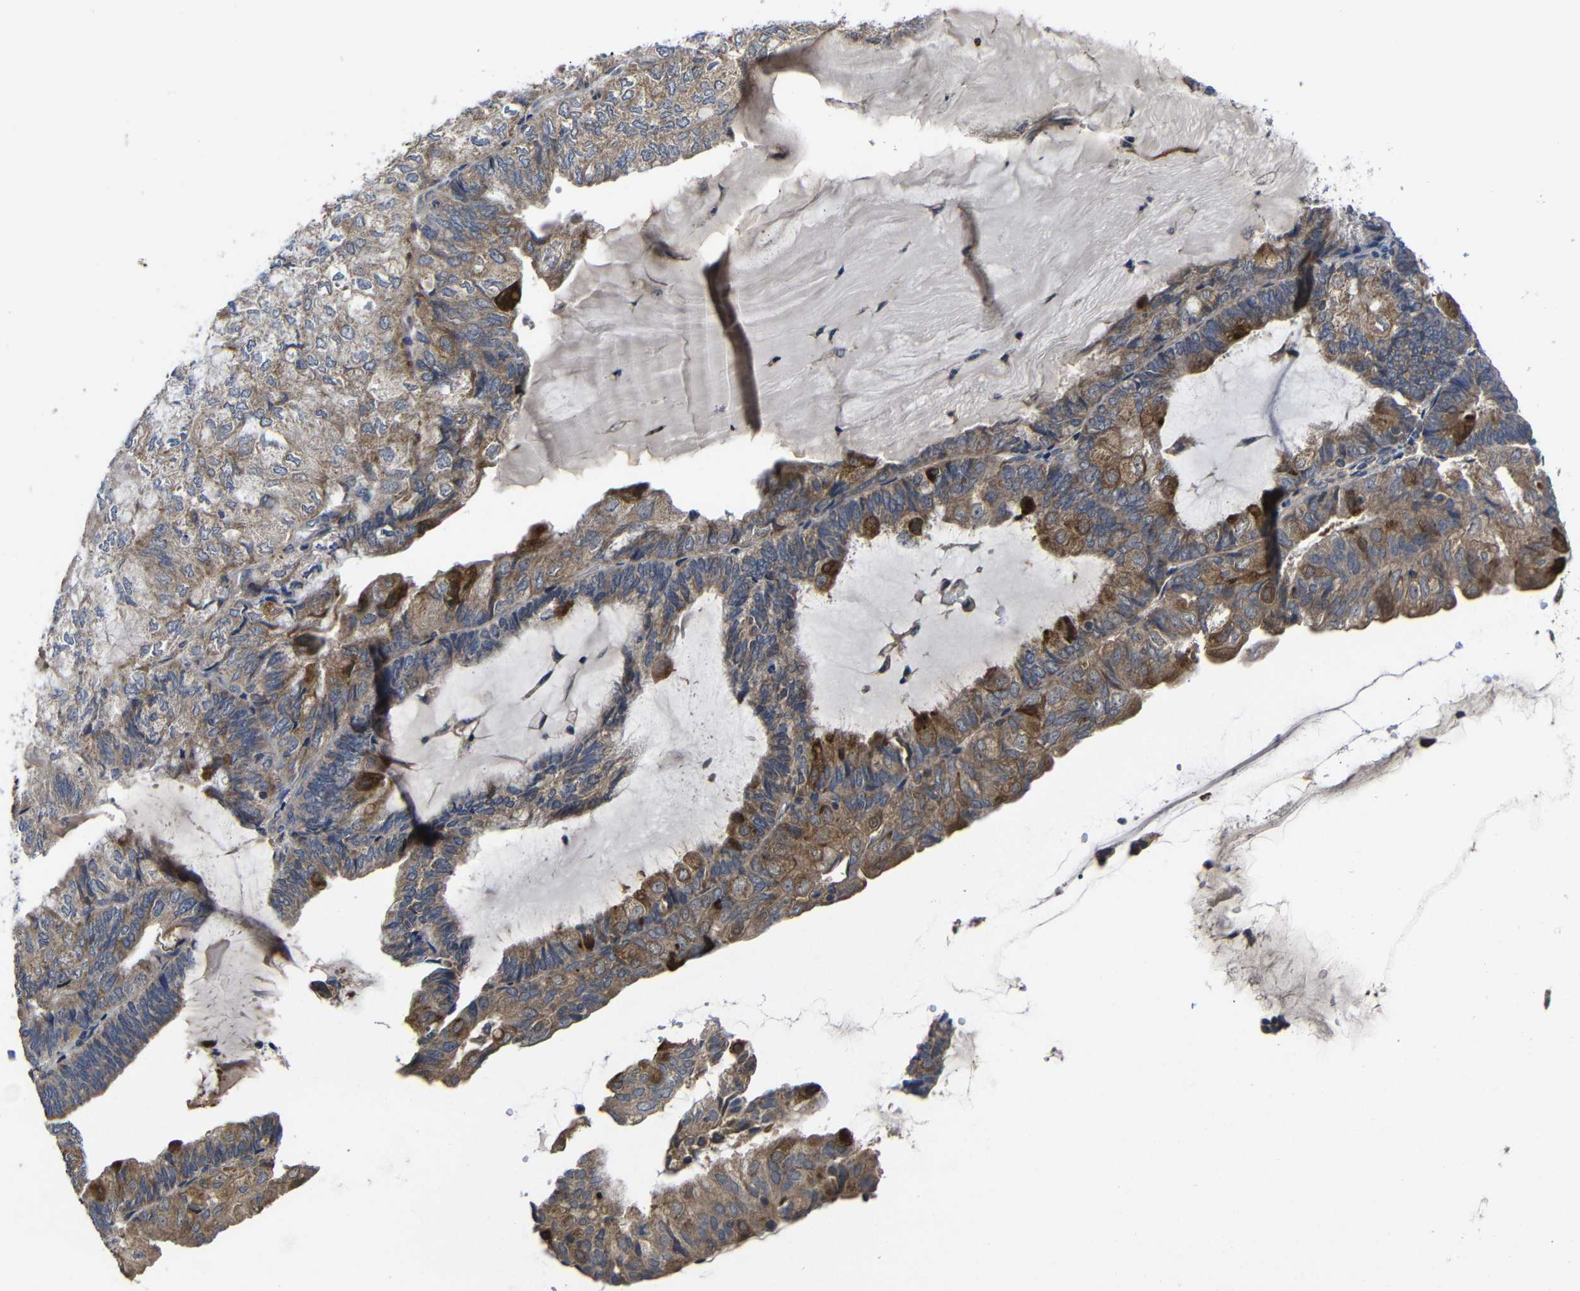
{"staining": {"intensity": "moderate", "quantity": ">75%", "location": "cytoplasmic/membranous"}, "tissue": "endometrial cancer", "cell_type": "Tumor cells", "image_type": "cancer", "snomed": [{"axis": "morphology", "description": "Adenocarcinoma, NOS"}, {"axis": "topography", "description": "Endometrium"}], "caption": "Immunohistochemical staining of endometrial adenocarcinoma reveals medium levels of moderate cytoplasmic/membranous expression in approximately >75% of tumor cells.", "gene": "LPAR5", "patient": {"sex": "female", "age": 81}}